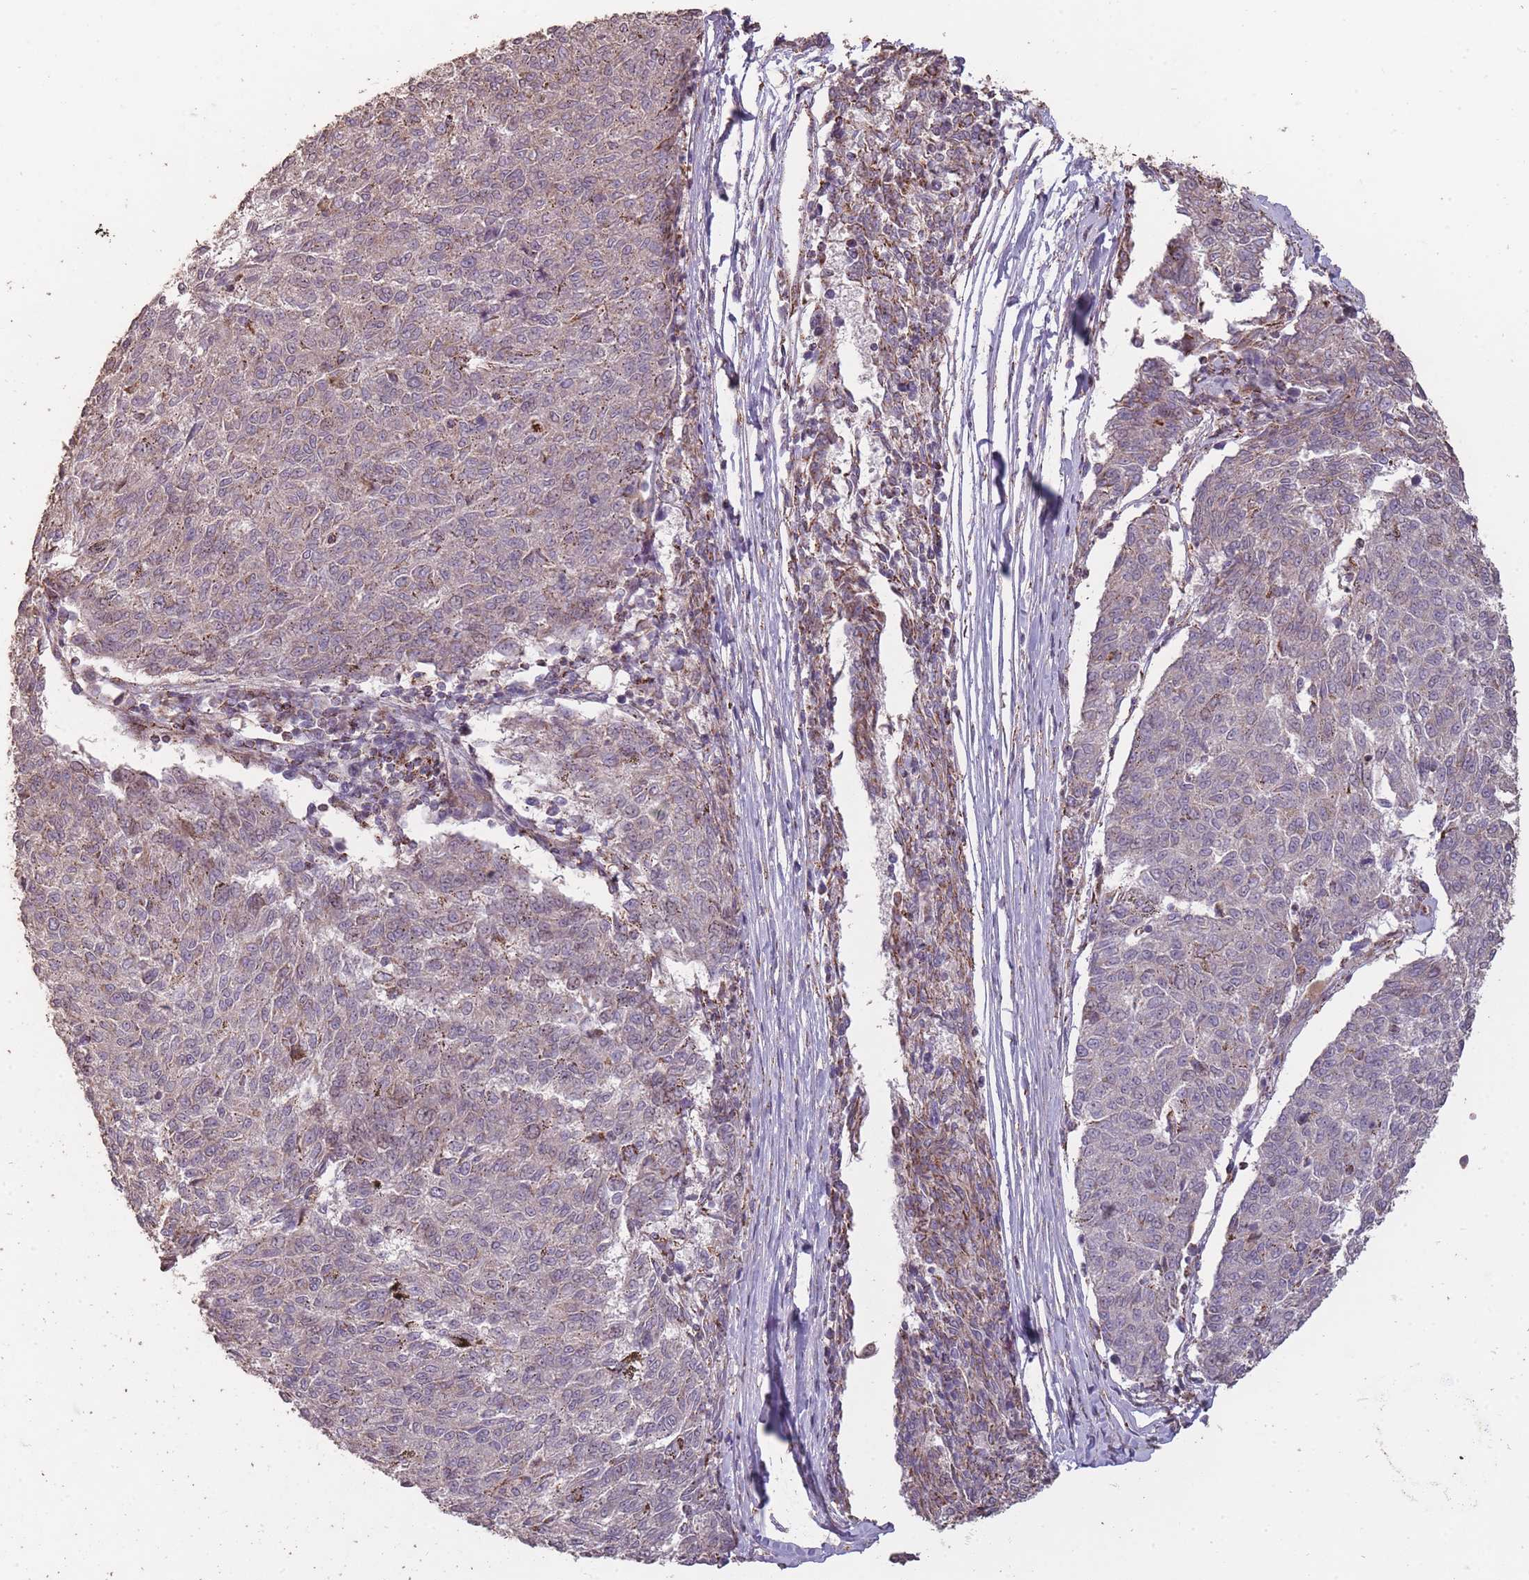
{"staining": {"intensity": "negative", "quantity": "none", "location": "none"}, "tissue": "melanoma", "cell_type": "Tumor cells", "image_type": "cancer", "snomed": [{"axis": "morphology", "description": "Malignant melanoma, NOS"}, {"axis": "topography", "description": "Skin"}], "caption": "Immunohistochemical staining of malignant melanoma demonstrates no significant staining in tumor cells. Brightfield microscopy of immunohistochemistry stained with DAB (brown) and hematoxylin (blue), captured at high magnification.", "gene": "CNOT8", "patient": {"sex": "female", "age": 72}}